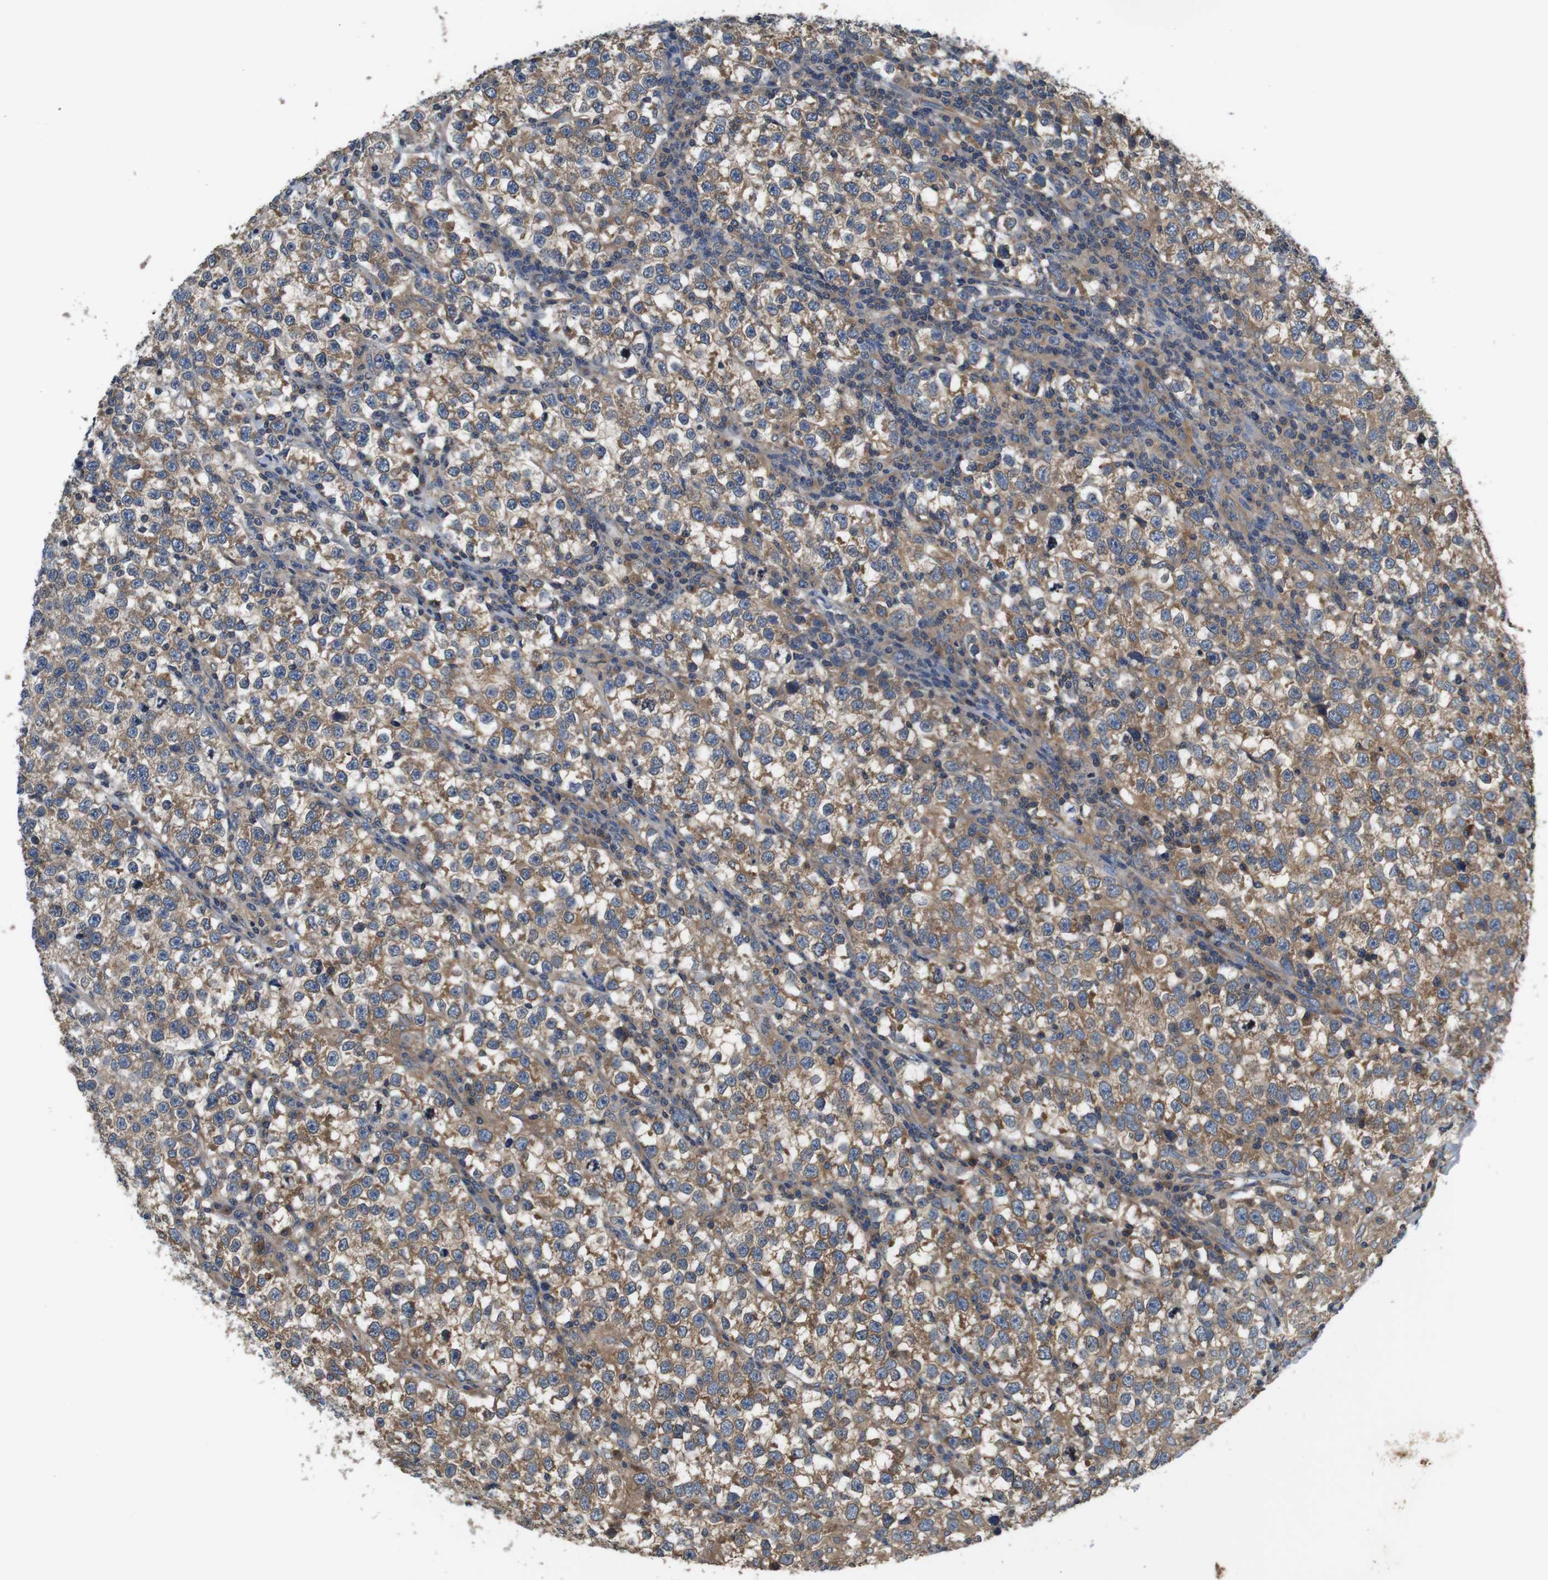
{"staining": {"intensity": "moderate", "quantity": ">75%", "location": "cytoplasmic/membranous"}, "tissue": "testis cancer", "cell_type": "Tumor cells", "image_type": "cancer", "snomed": [{"axis": "morphology", "description": "Normal tissue, NOS"}, {"axis": "morphology", "description": "Seminoma, NOS"}, {"axis": "topography", "description": "Testis"}], "caption": "Testis cancer (seminoma) stained for a protein (brown) displays moderate cytoplasmic/membranous positive staining in approximately >75% of tumor cells.", "gene": "DCTN1", "patient": {"sex": "male", "age": 43}}